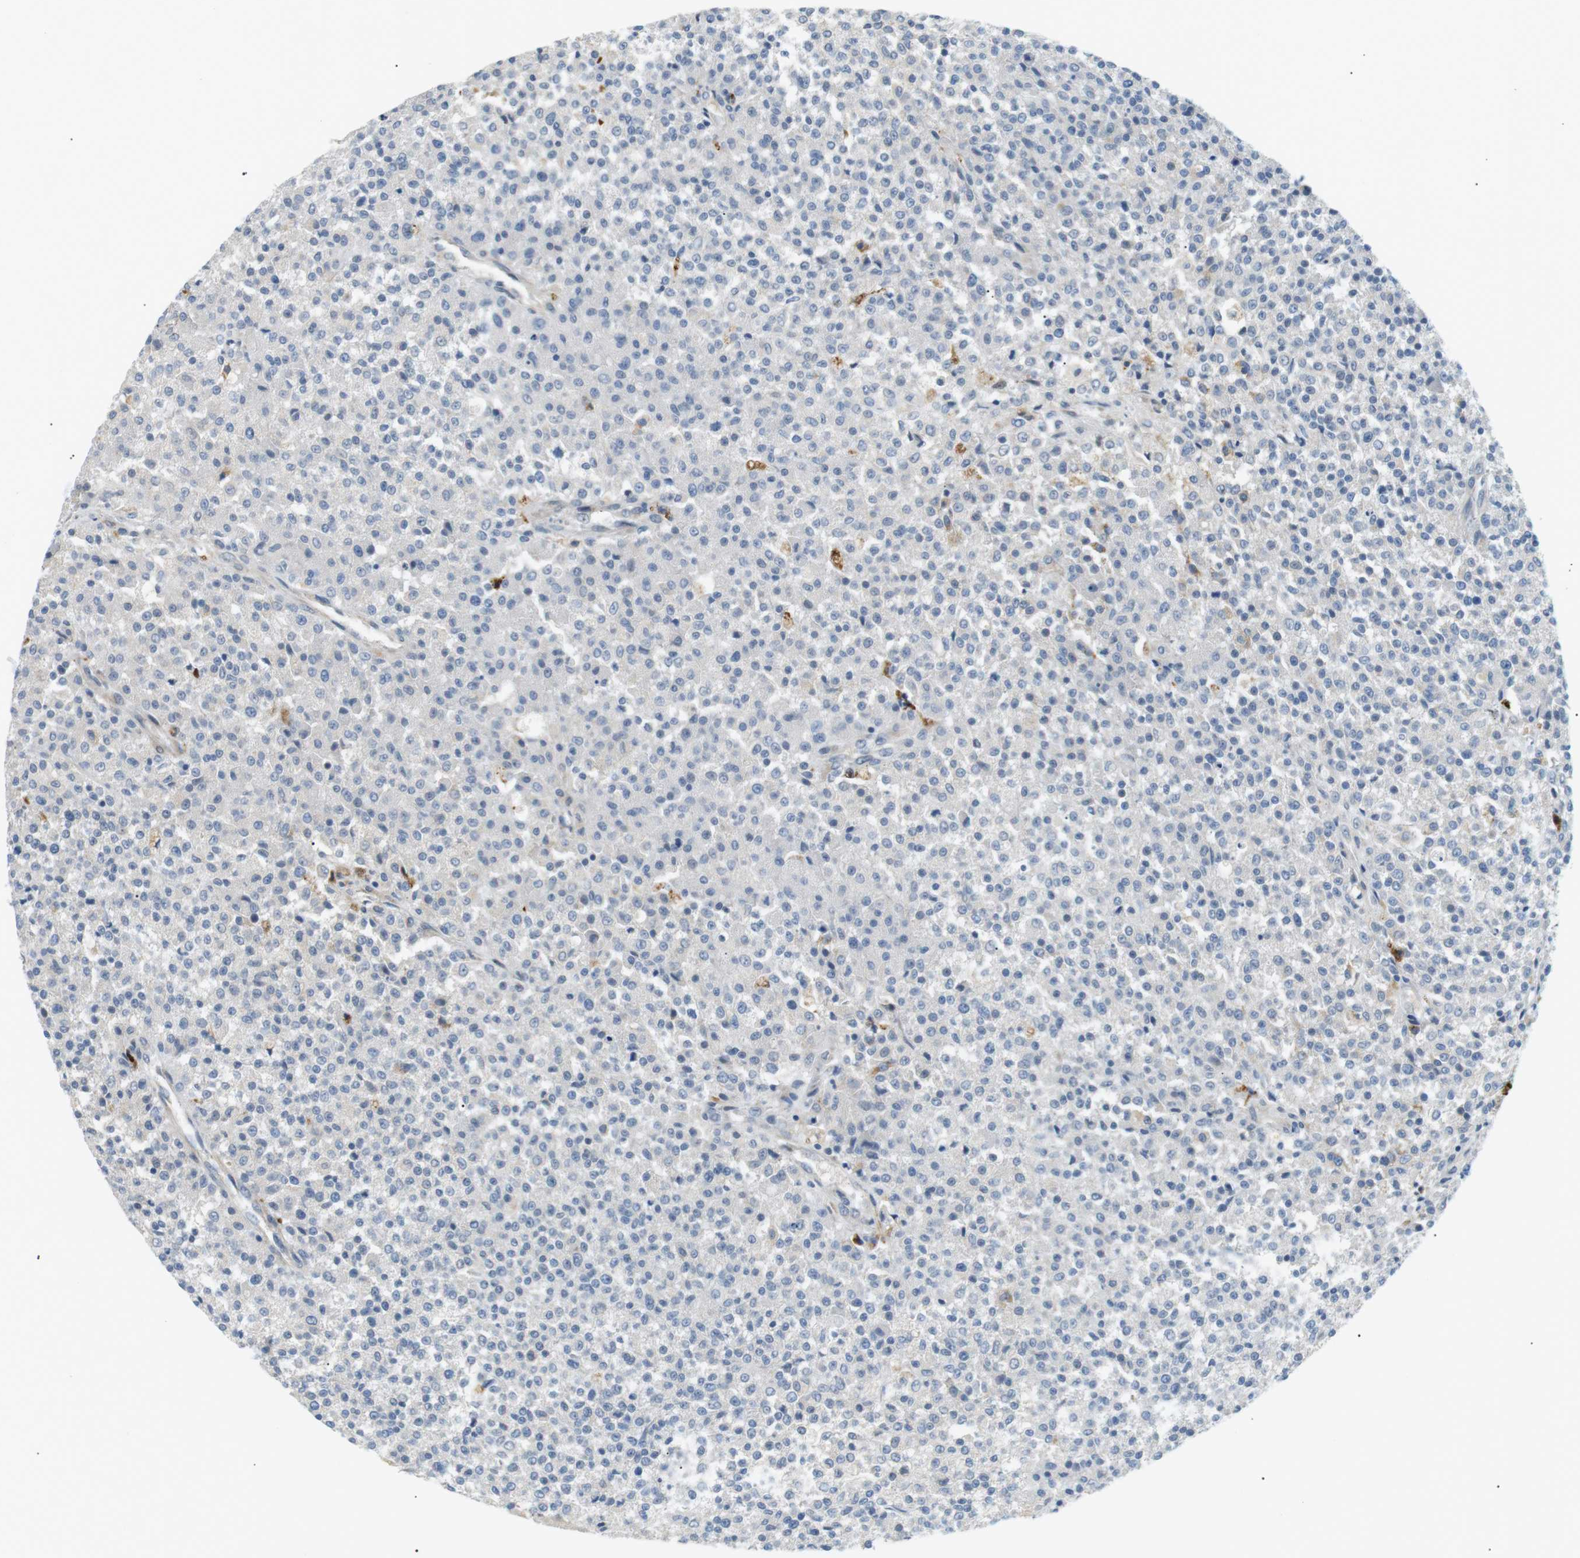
{"staining": {"intensity": "negative", "quantity": "none", "location": "none"}, "tissue": "testis cancer", "cell_type": "Tumor cells", "image_type": "cancer", "snomed": [{"axis": "morphology", "description": "Seminoma, NOS"}, {"axis": "topography", "description": "Testis"}], "caption": "An immunohistochemistry image of testis seminoma is shown. There is no staining in tumor cells of testis seminoma.", "gene": "B4GALNT2", "patient": {"sex": "male", "age": 59}}